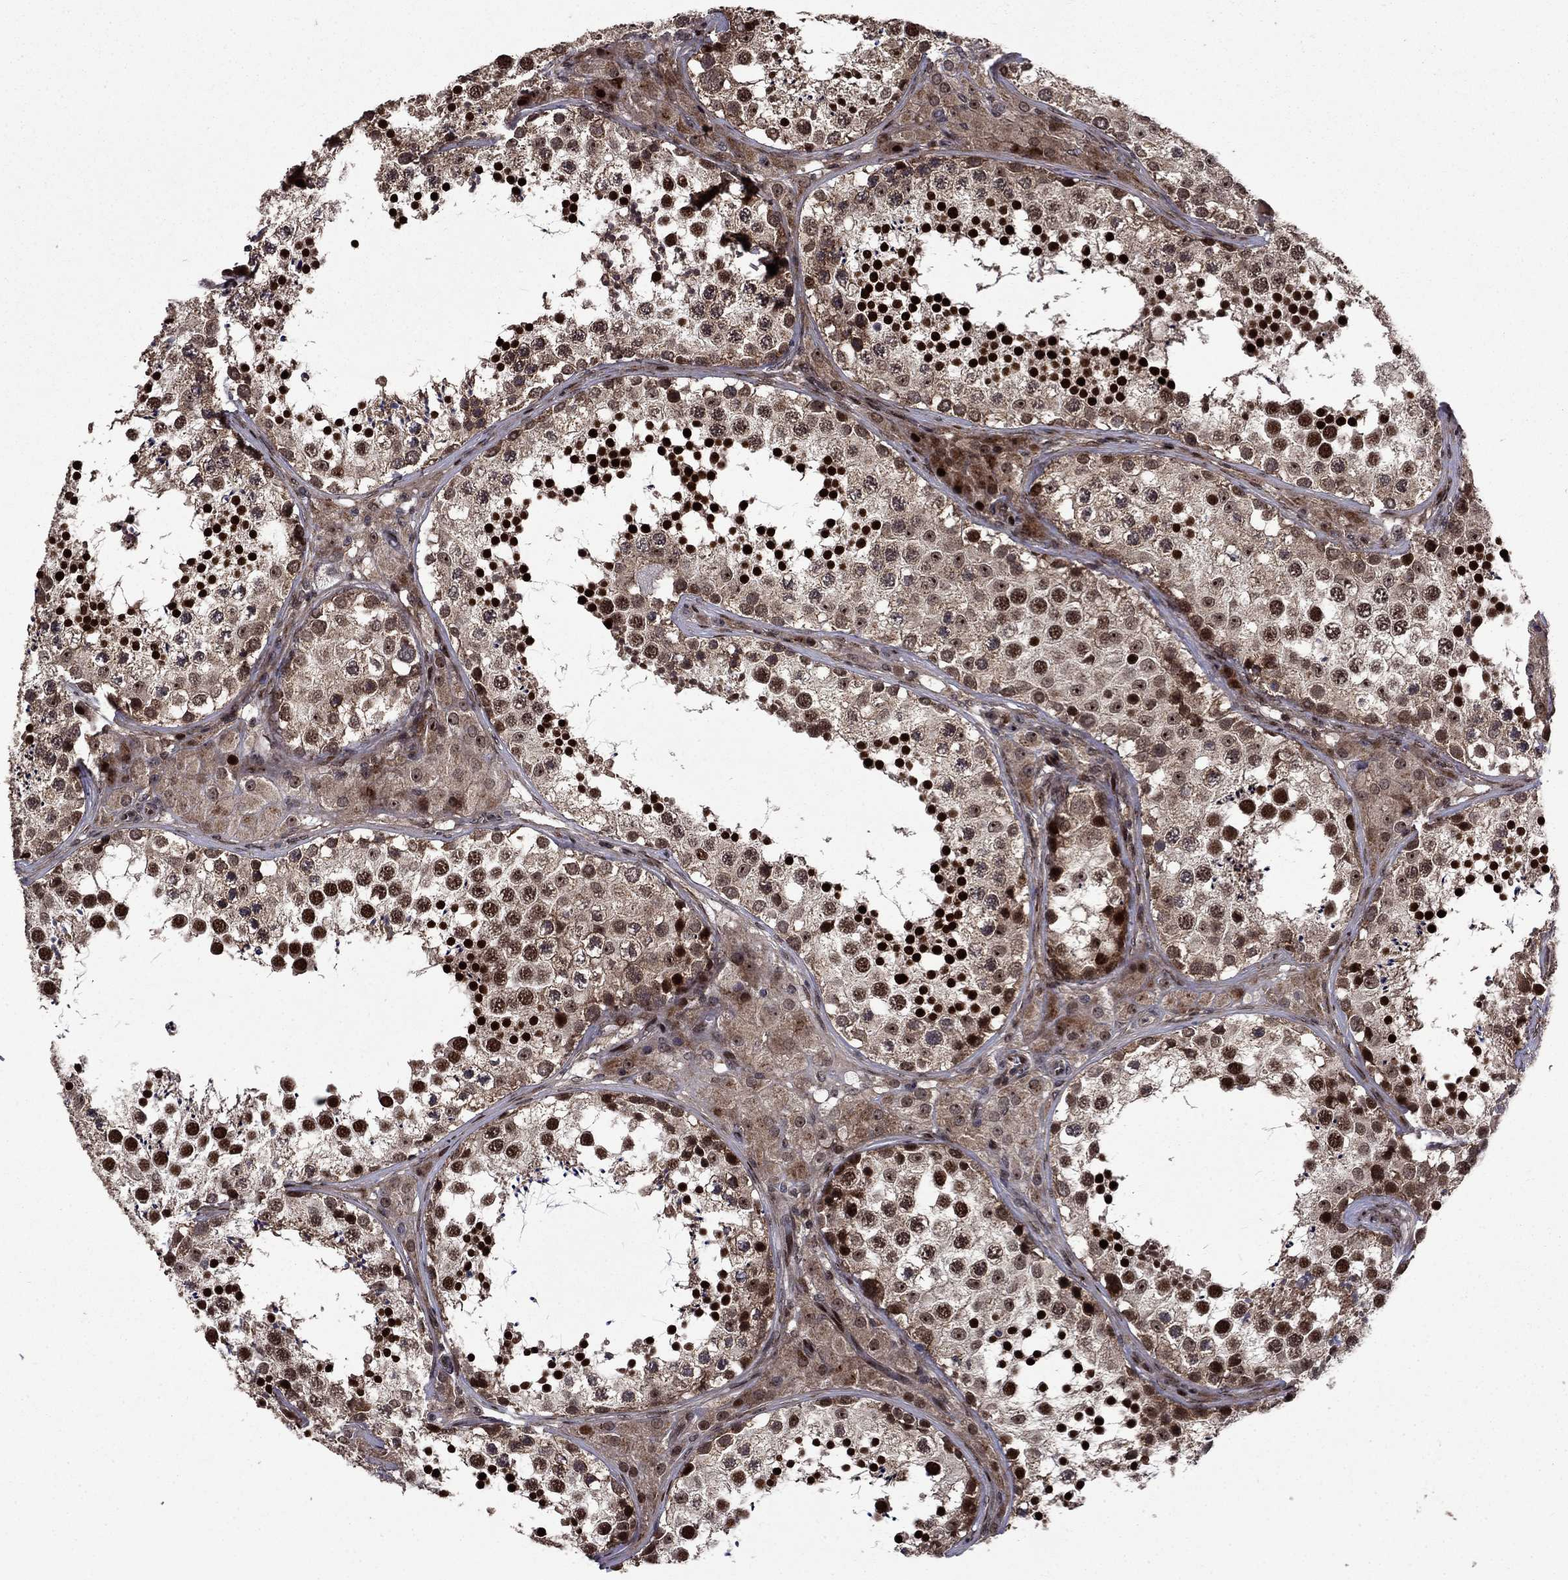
{"staining": {"intensity": "strong", "quantity": "25%-75%", "location": "cytoplasmic/membranous,nuclear"}, "tissue": "testis", "cell_type": "Cells in seminiferous ducts", "image_type": "normal", "snomed": [{"axis": "morphology", "description": "Normal tissue, NOS"}, {"axis": "topography", "description": "Testis"}], "caption": "Strong cytoplasmic/membranous,nuclear protein positivity is appreciated in approximately 25%-75% of cells in seminiferous ducts in testis. The staining was performed using DAB (3,3'-diaminobenzidine), with brown indicating positive protein expression. Nuclei are stained blue with hematoxylin.", "gene": "AGTPBP1", "patient": {"sex": "male", "age": 34}}